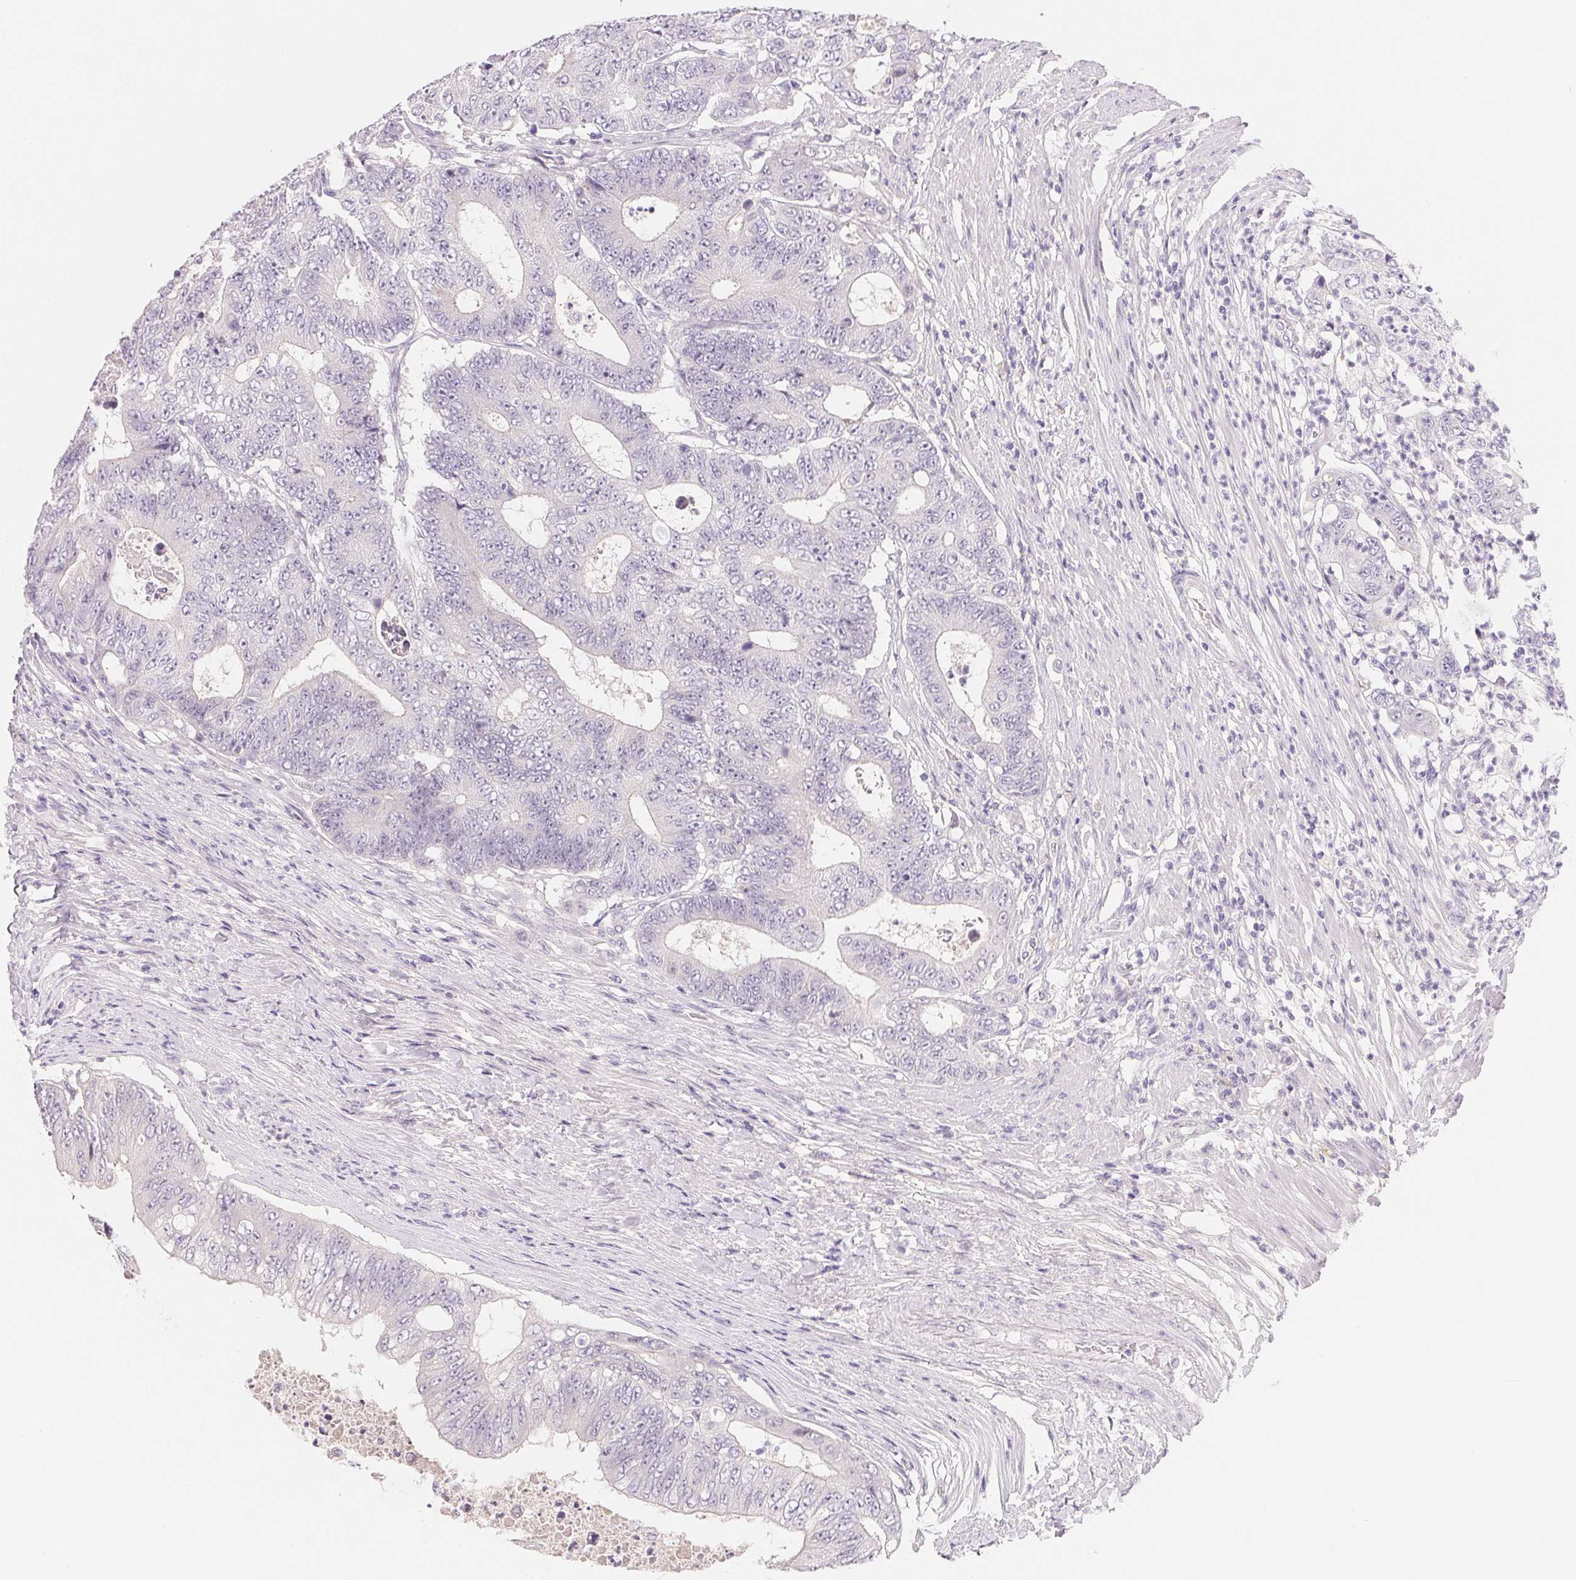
{"staining": {"intensity": "negative", "quantity": "none", "location": "none"}, "tissue": "colorectal cancer", "cell_type": "Tumor cells", "image_type": "cancer", "snomed": [{"axis": "morphology", "description": "Adenocarcinoma, NOS"}, {"axis": "topography", "description": "Colon"}], "caption": "Tumor cells are negative for protein expression in human colorectal cancer (adenocarcinoma).", "gene": "MCOLN3", "patient": {"sex": "female", "age": 48}}